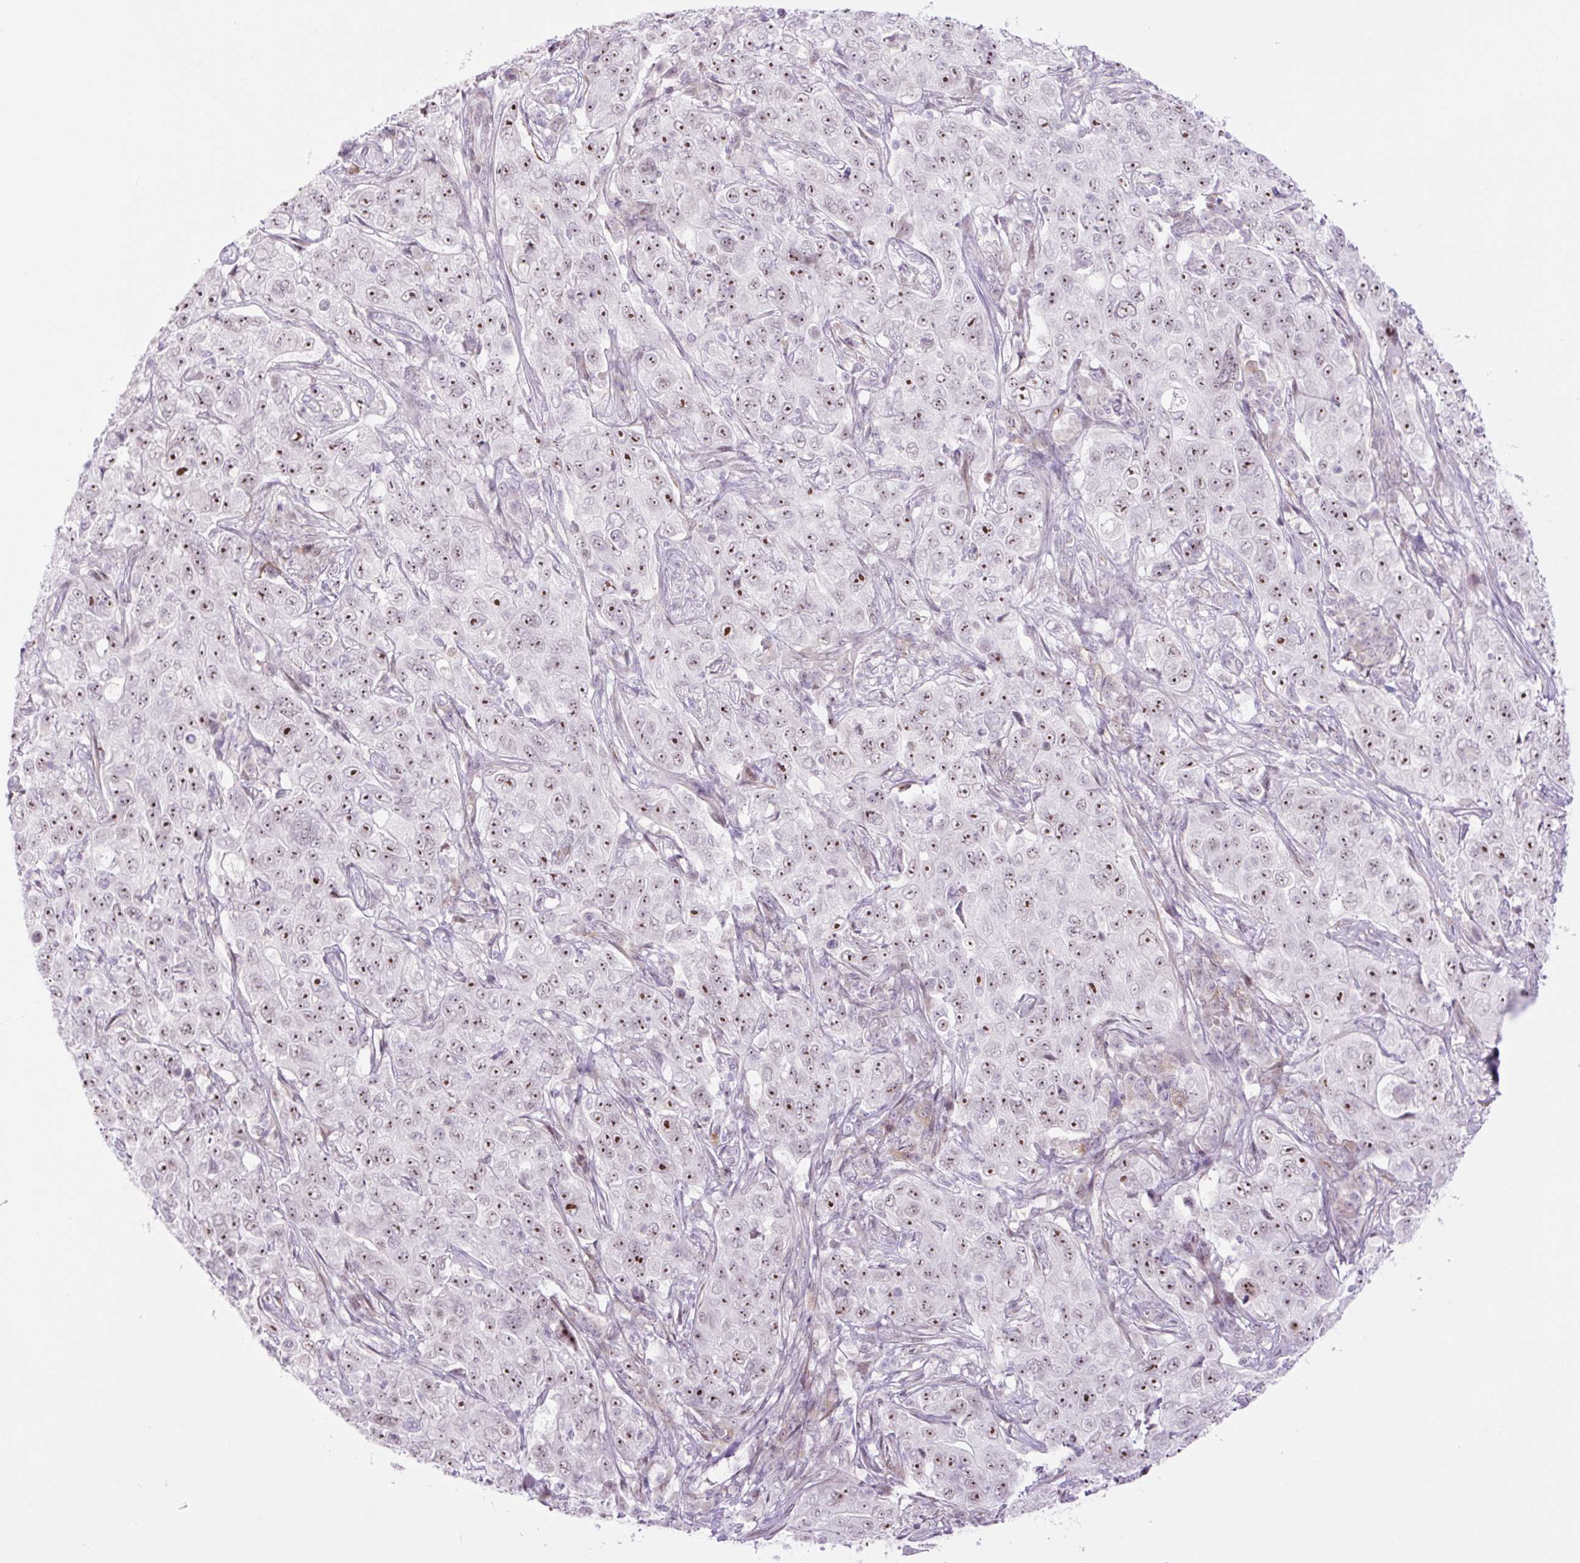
{"staining": {"intensity": "moderate", "quantity": ">75%", "location": "nuclear"}, "tissue": "pancreatic cancer", "cell_type": "Tumor cells", "image_type": "cancer", "snomed": [{"axis": "morphology", "description": "Adenocarcinoma, NOS"}, {"axis": "topography", "description": "Pancreas"}], "caption": "Moderate nuclear positivity for a protein is appreciated in about >75% of tumor cells of adenocarcinoma (pancreatic) using immunohistochemistry.", "gene": "ZNF417", "patient": {"sex": "male", "age": 68}}